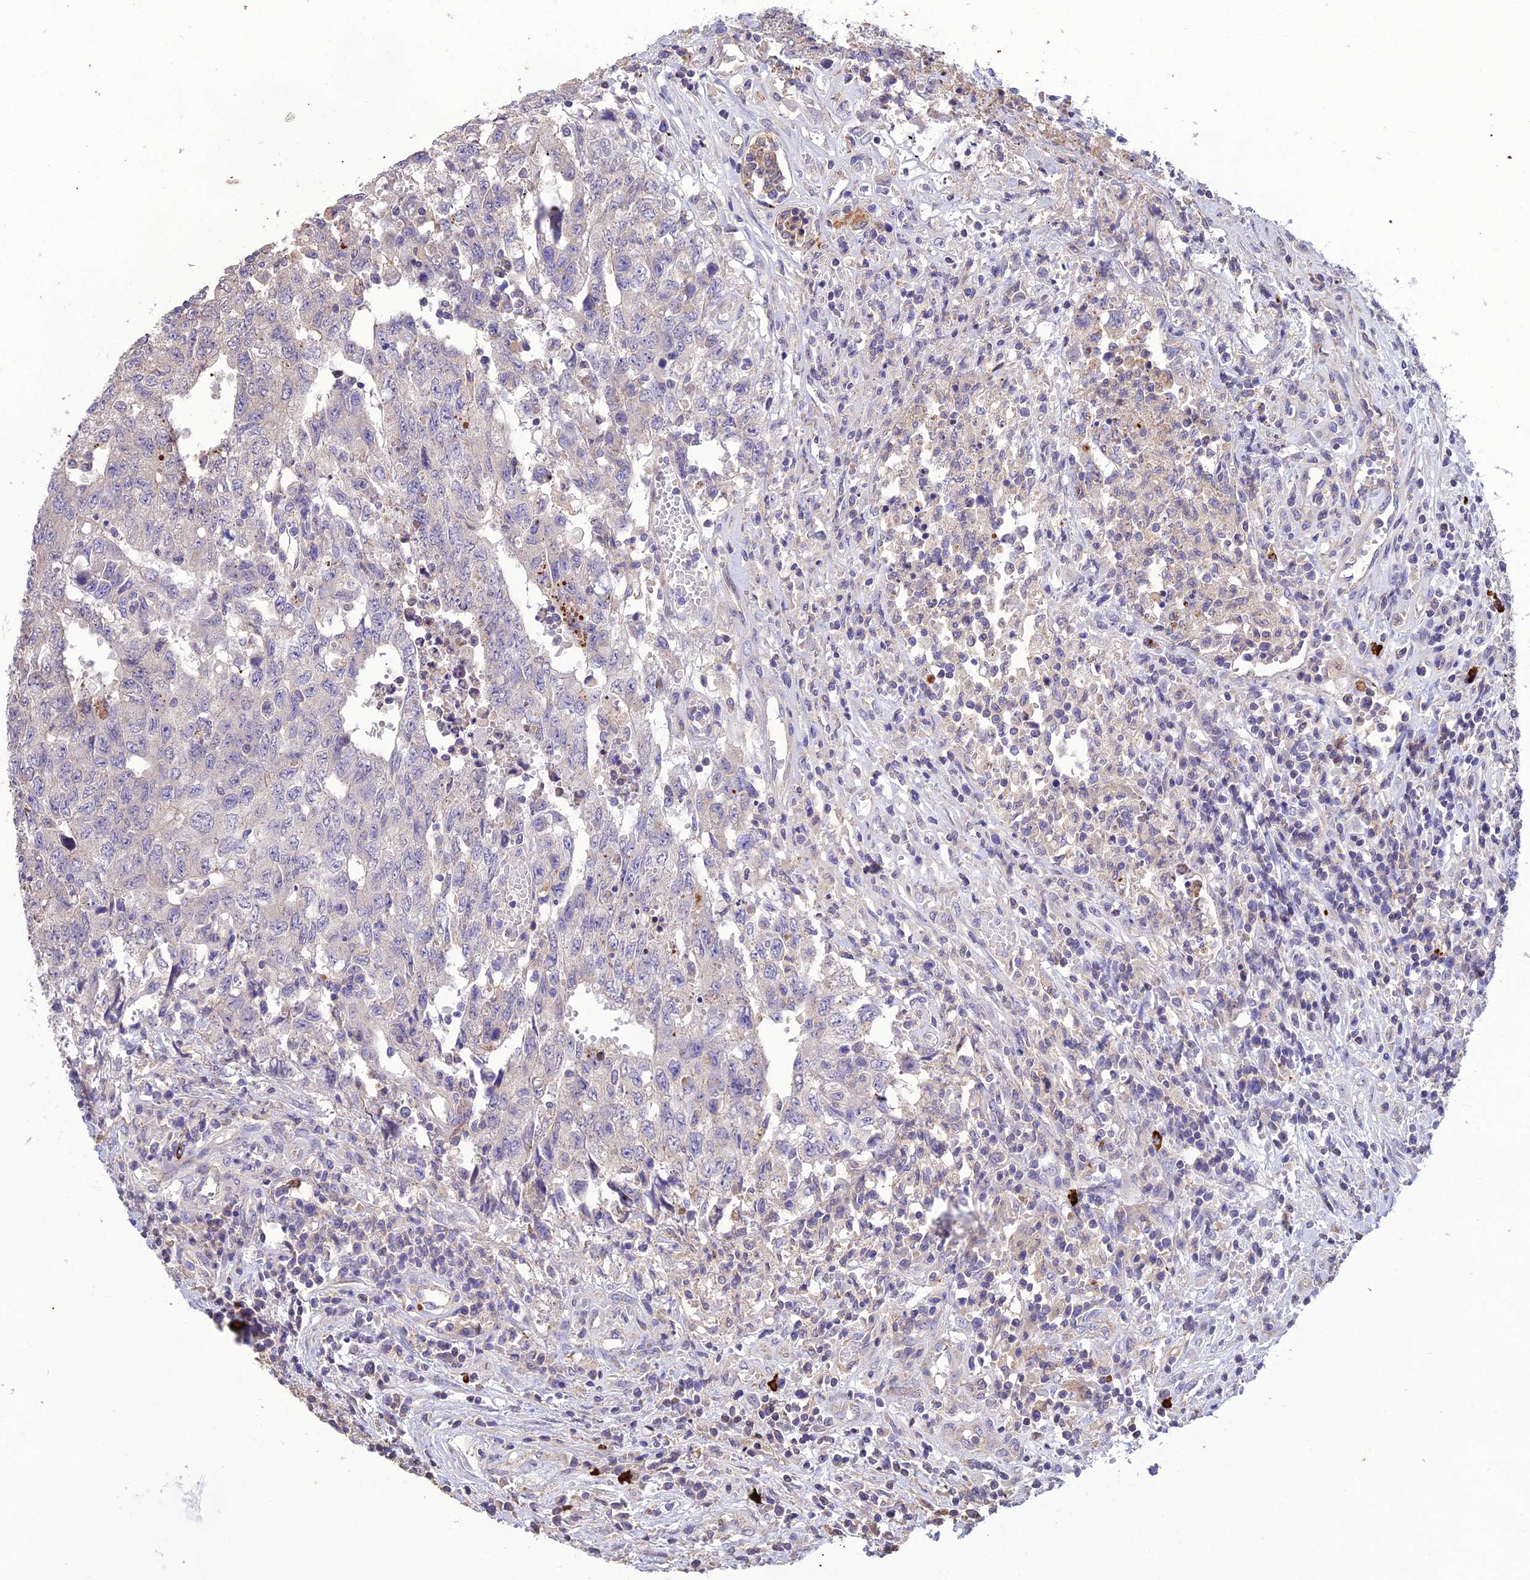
{"staining": {"intensity": "negative", "quantity": "none", "location": "none"}, "tissue": "testis cancer", "cell_type": "Tumor cells", "image_type": "cancer", "snomed": [{"axis": "morphology", "description": "Carcinoma, Embryonal, NOS"}, {"axis": "topography", "description": "Testis"}], "caption": "This histopathology image is of testis cancer stained with immunohistochemistry (IHC) to label a protein in brown with the nuclei are counter-stained blue. There is no positivity in tumor cells.", "gene": "MIOS", "patient": {"sex": "male", "age": 34}}